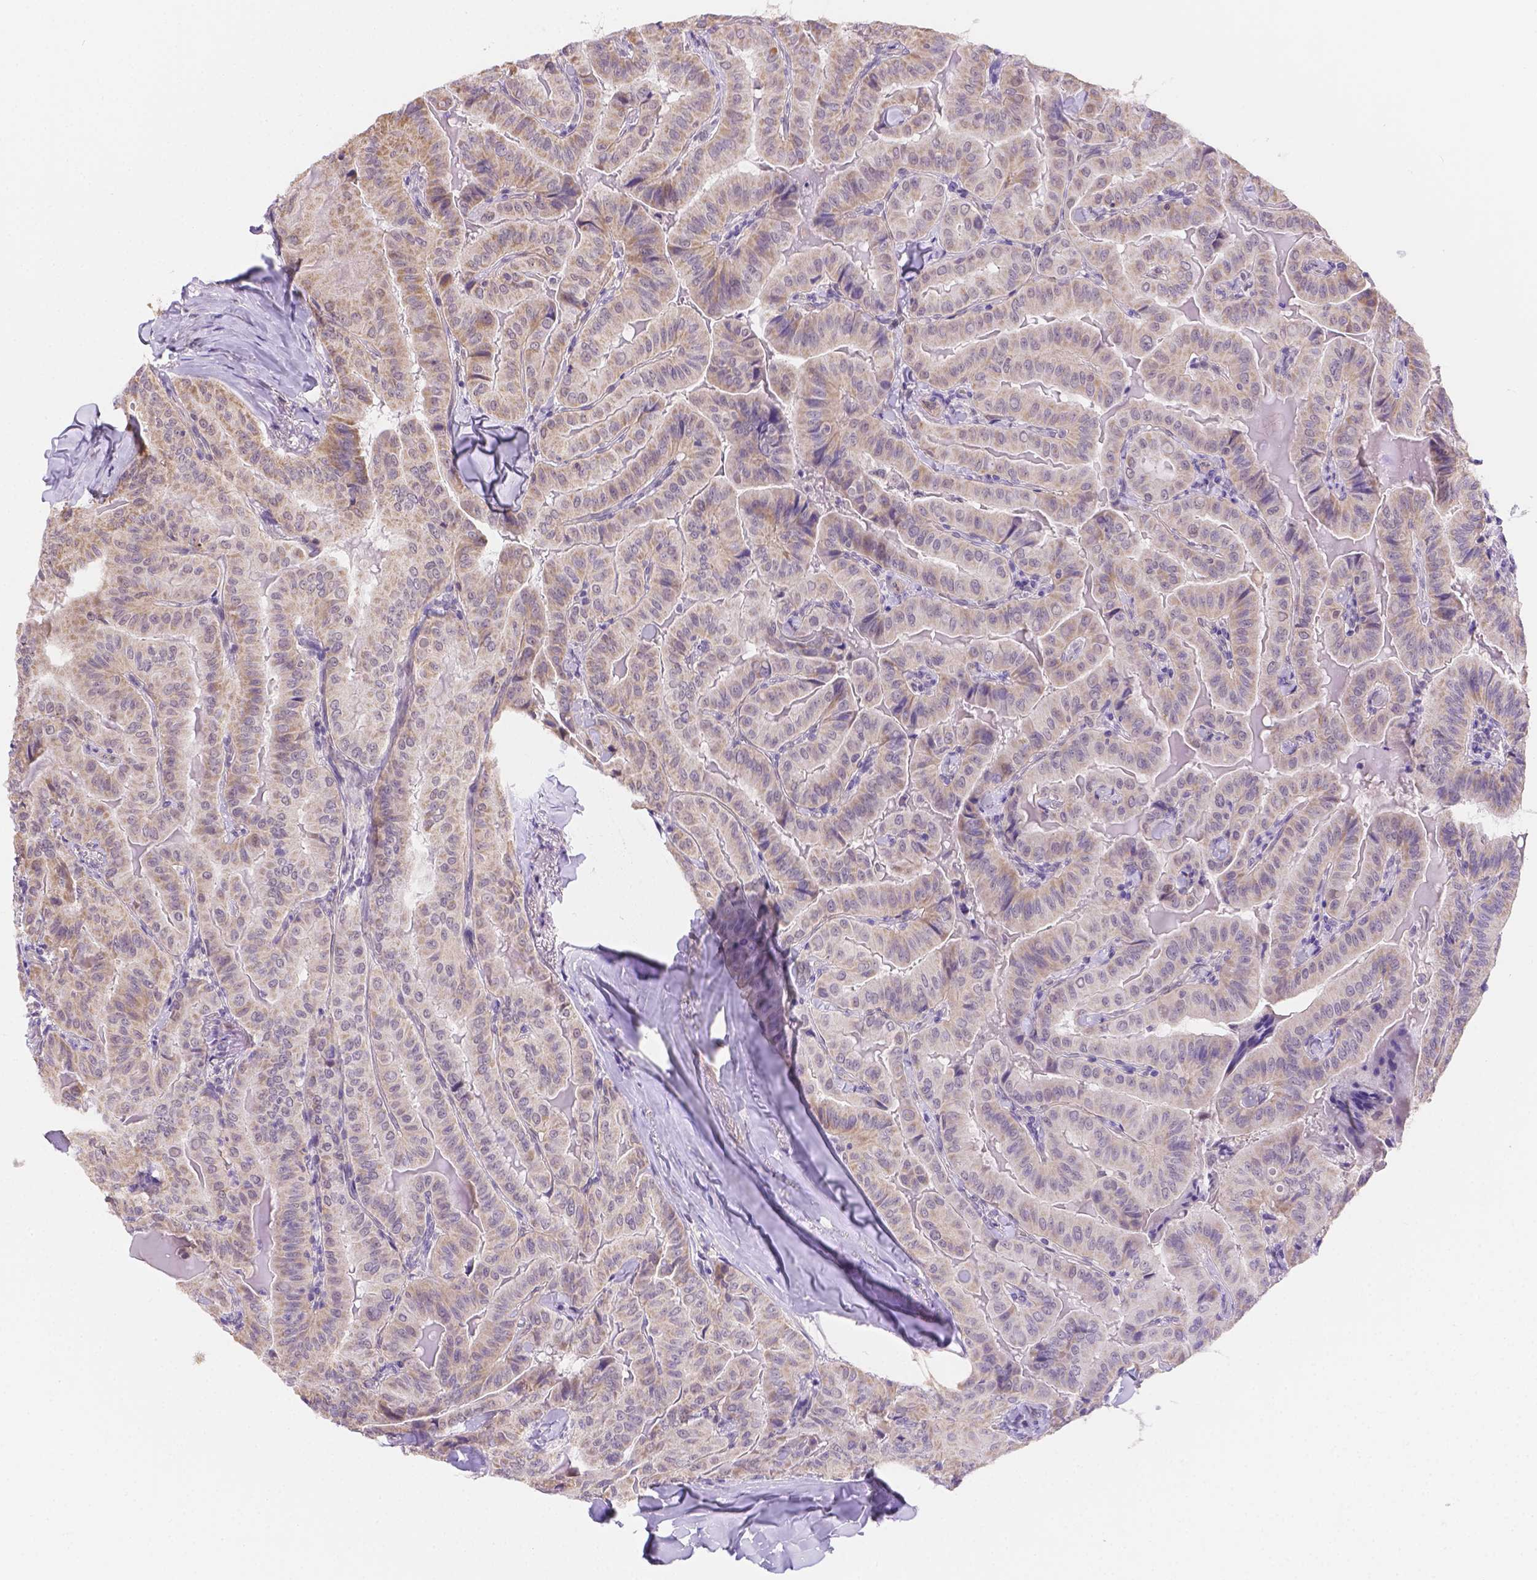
{"staining": {"intensity": "weak", "quantity": ">75%", "location": "cytoplasmic/membranous"}, "tissue": "thyroid cancer", "cell_type": "Tumor cells", "image_type": "cancer", "snomed": [{"axis": "morphology", "description": "Papillary adenocarcinoma, NOS"}, {"axis": "topography", "description": "Thyroid gland"}], "caption": "This image reveals IHC staining of thyroid cancer (papillary adenocarcinoma), with low weak cytoplasmic/membranous expression in approximately >75% of tumor cells.", "gene": "NXPE2", "patient": {"sex": "female", "age": 68}}